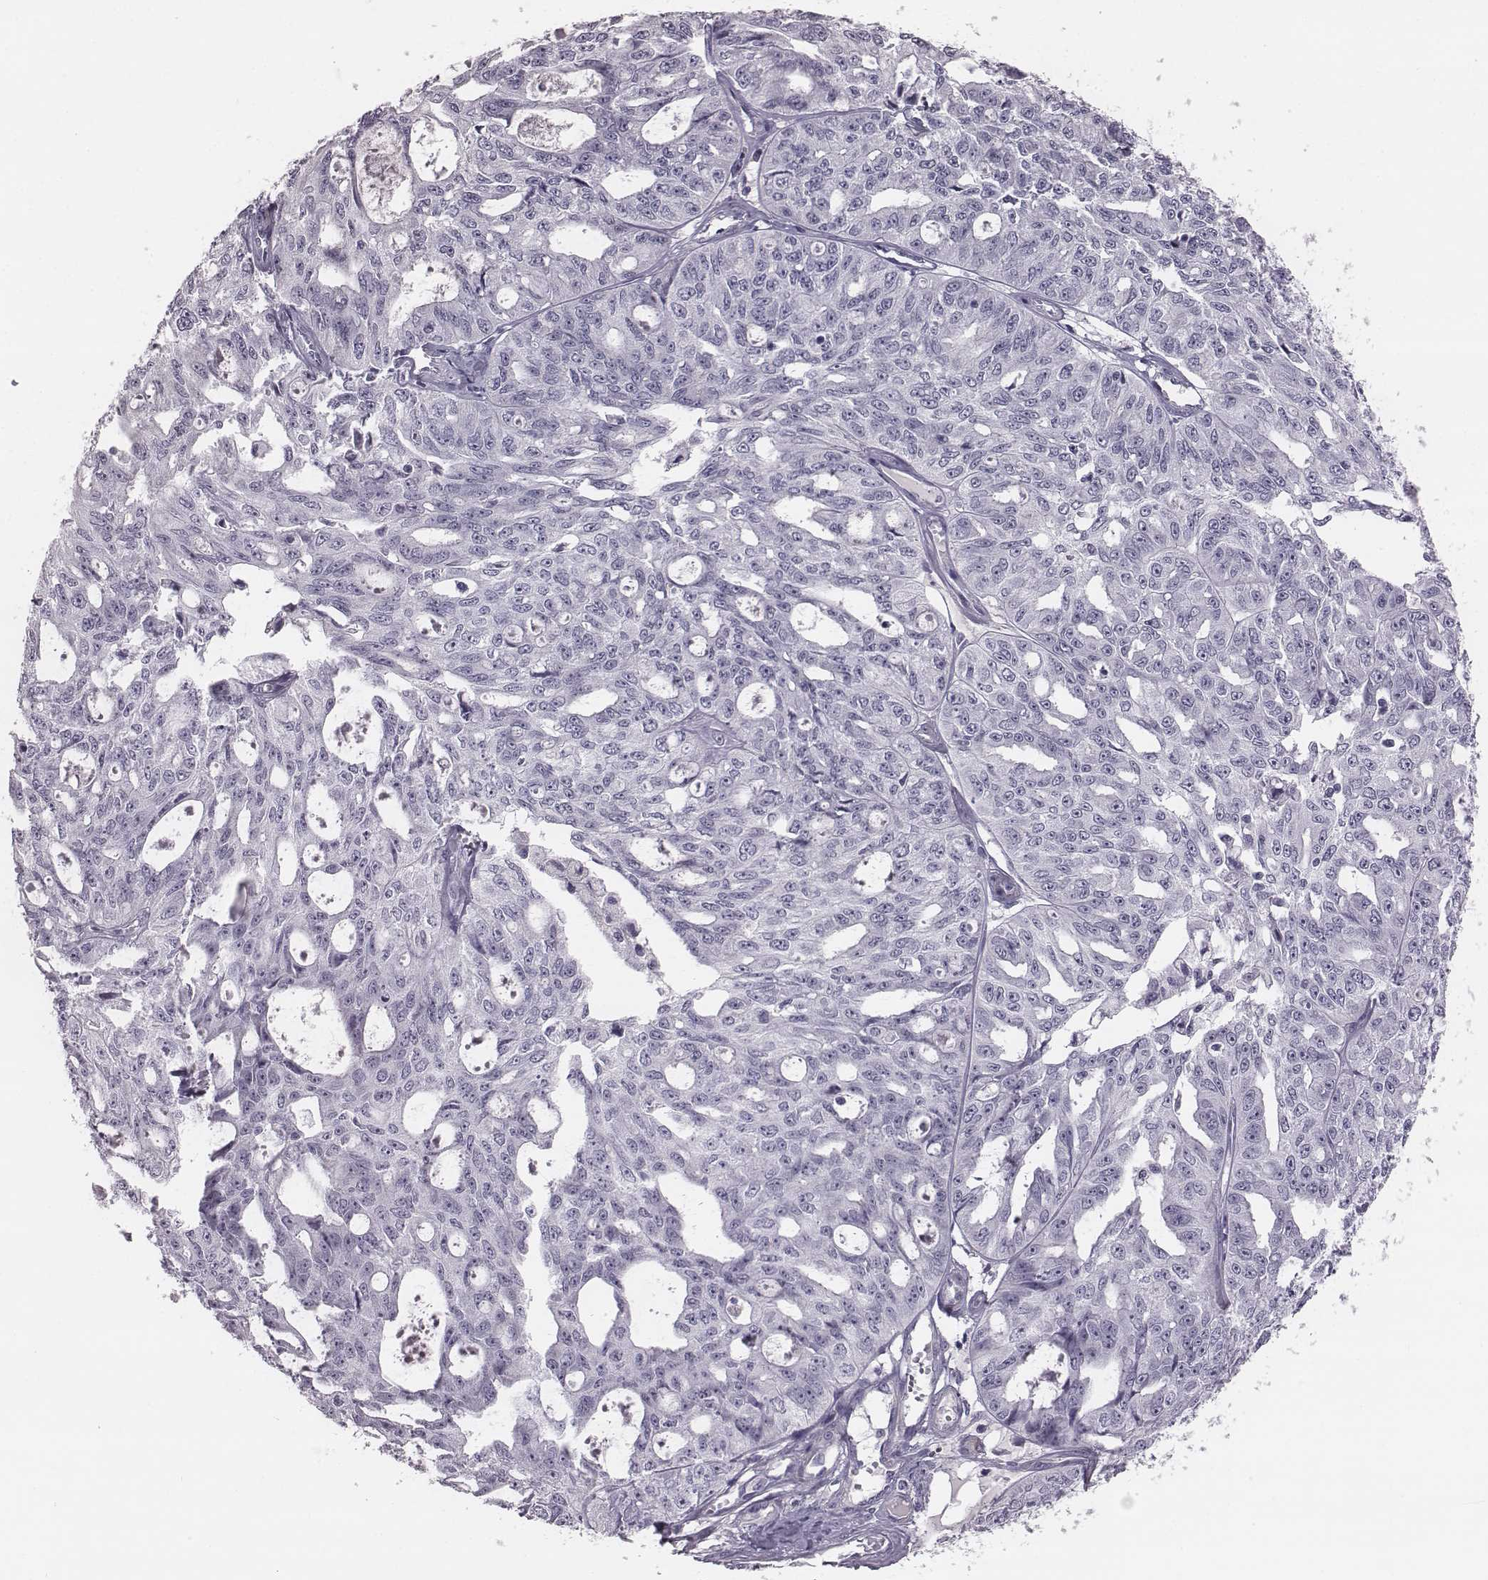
{"staining": {"intensity": "negative", "quantity": "none", "location": "none"}, "tissue": "ovarian cancer", "cell_type": "Tumor cells", "image_type": "cancer", "snomed": [{"axis": "morphology", "description": "Carcinoma, endometroid"}, {"axis": "topography", "description": "Ovary"}], "caption": "Human ovarian cancer stained for a protein using immunohistochemistry shows no staining in tumor cells.", "gene": "PDE8B", "patient": {"sex": "female", "age": 65}}